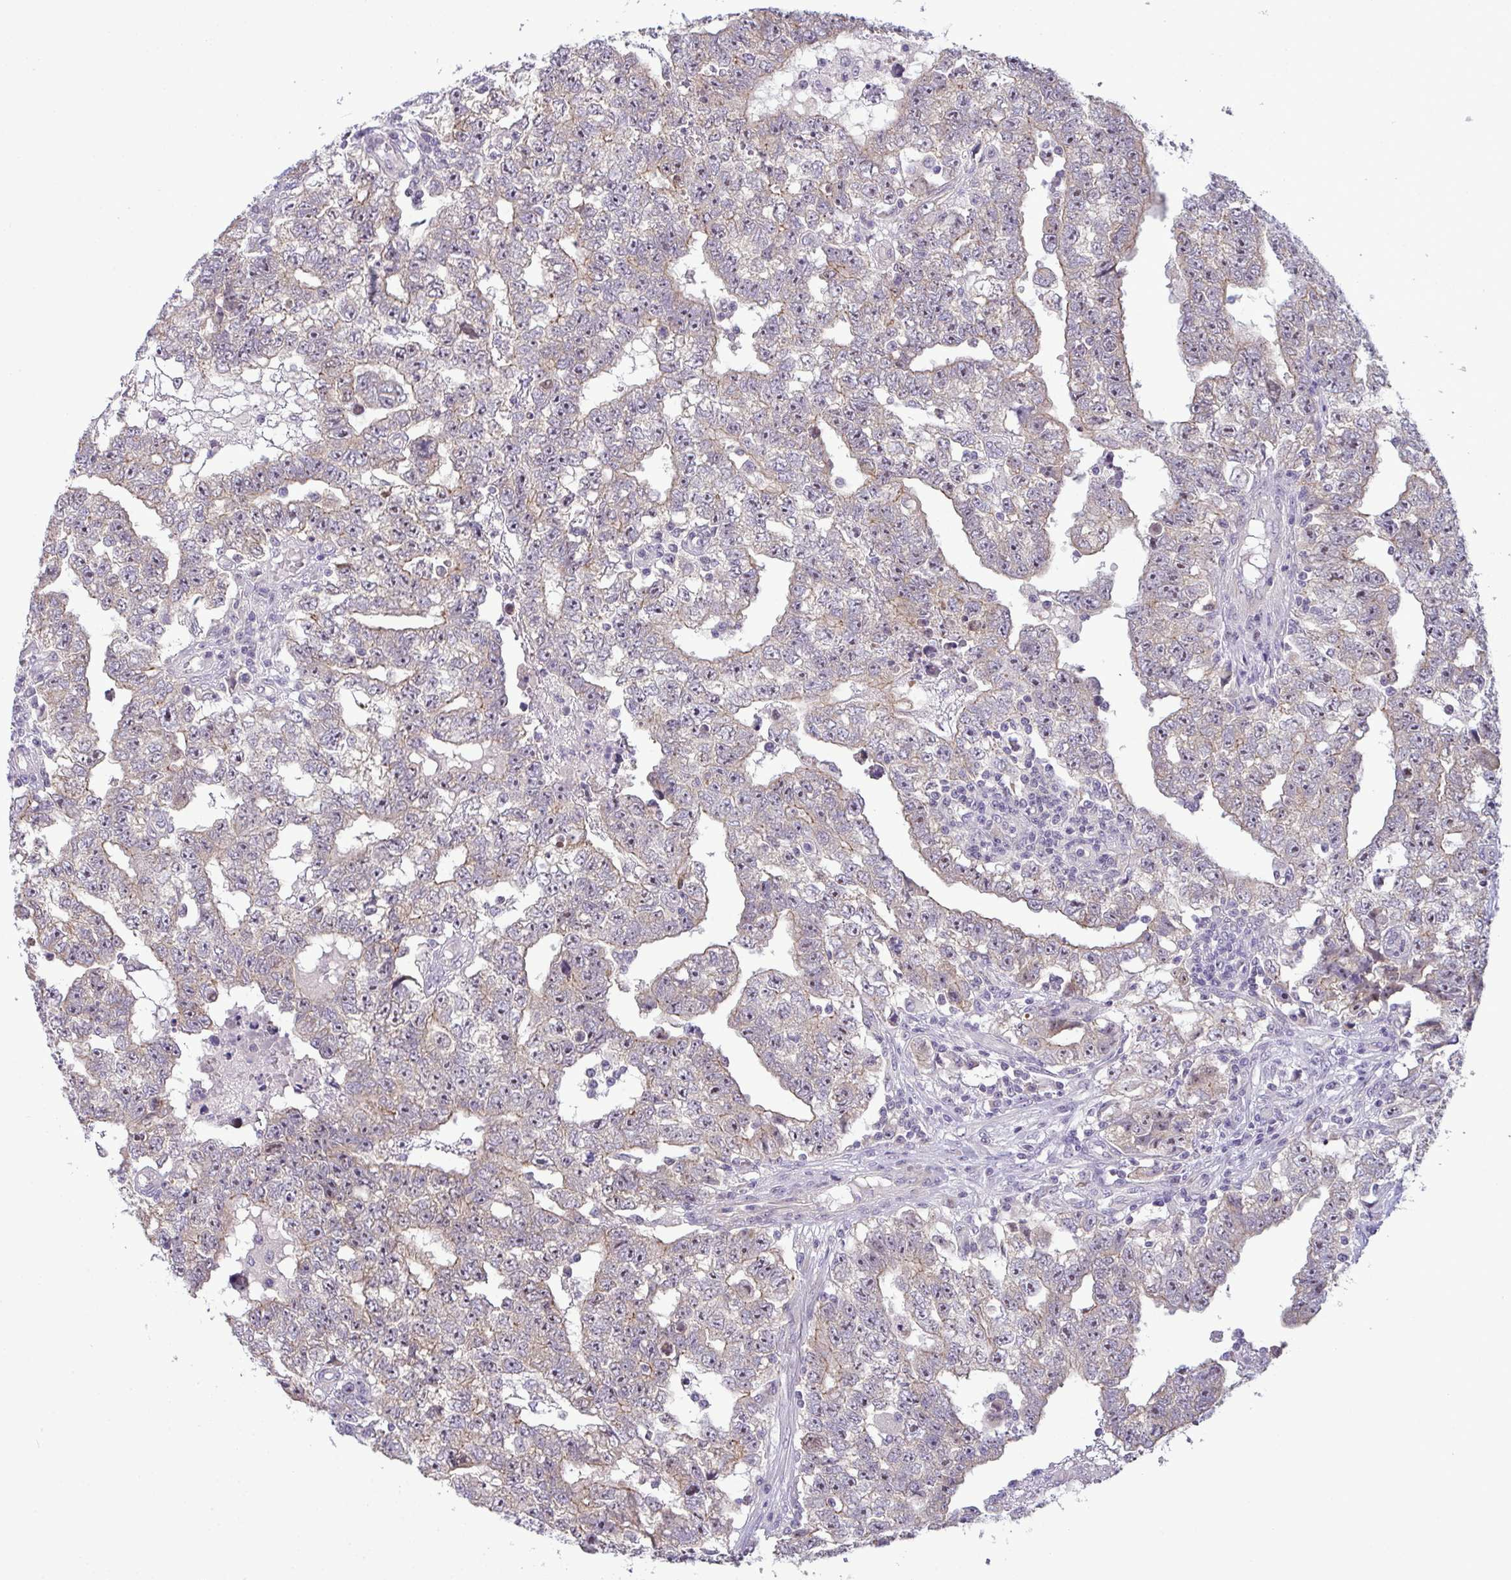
{"staining": {"intensity": "weak", "quantity": "25%-75%", "location": "cytoplasmic/membranous"}, "tissue": "testis cancer", "cell_type": "Tumor cells", "image_type": "cancer", "snomed": [{"axis": "morphology", "description": "Carcinoma, Embryonal, NOS"}, {"axis": "topography", "description": "Testis"}], "caption": "There is low levels of weak cytoplasmic/membranous staining in tumor cells of testis cancer (embryonal carcinoma), as demonstrated by immunohistochemical staining (brown color).", "gene": "NT5C1A", "patient": {"sex": "male", "age": 25}}